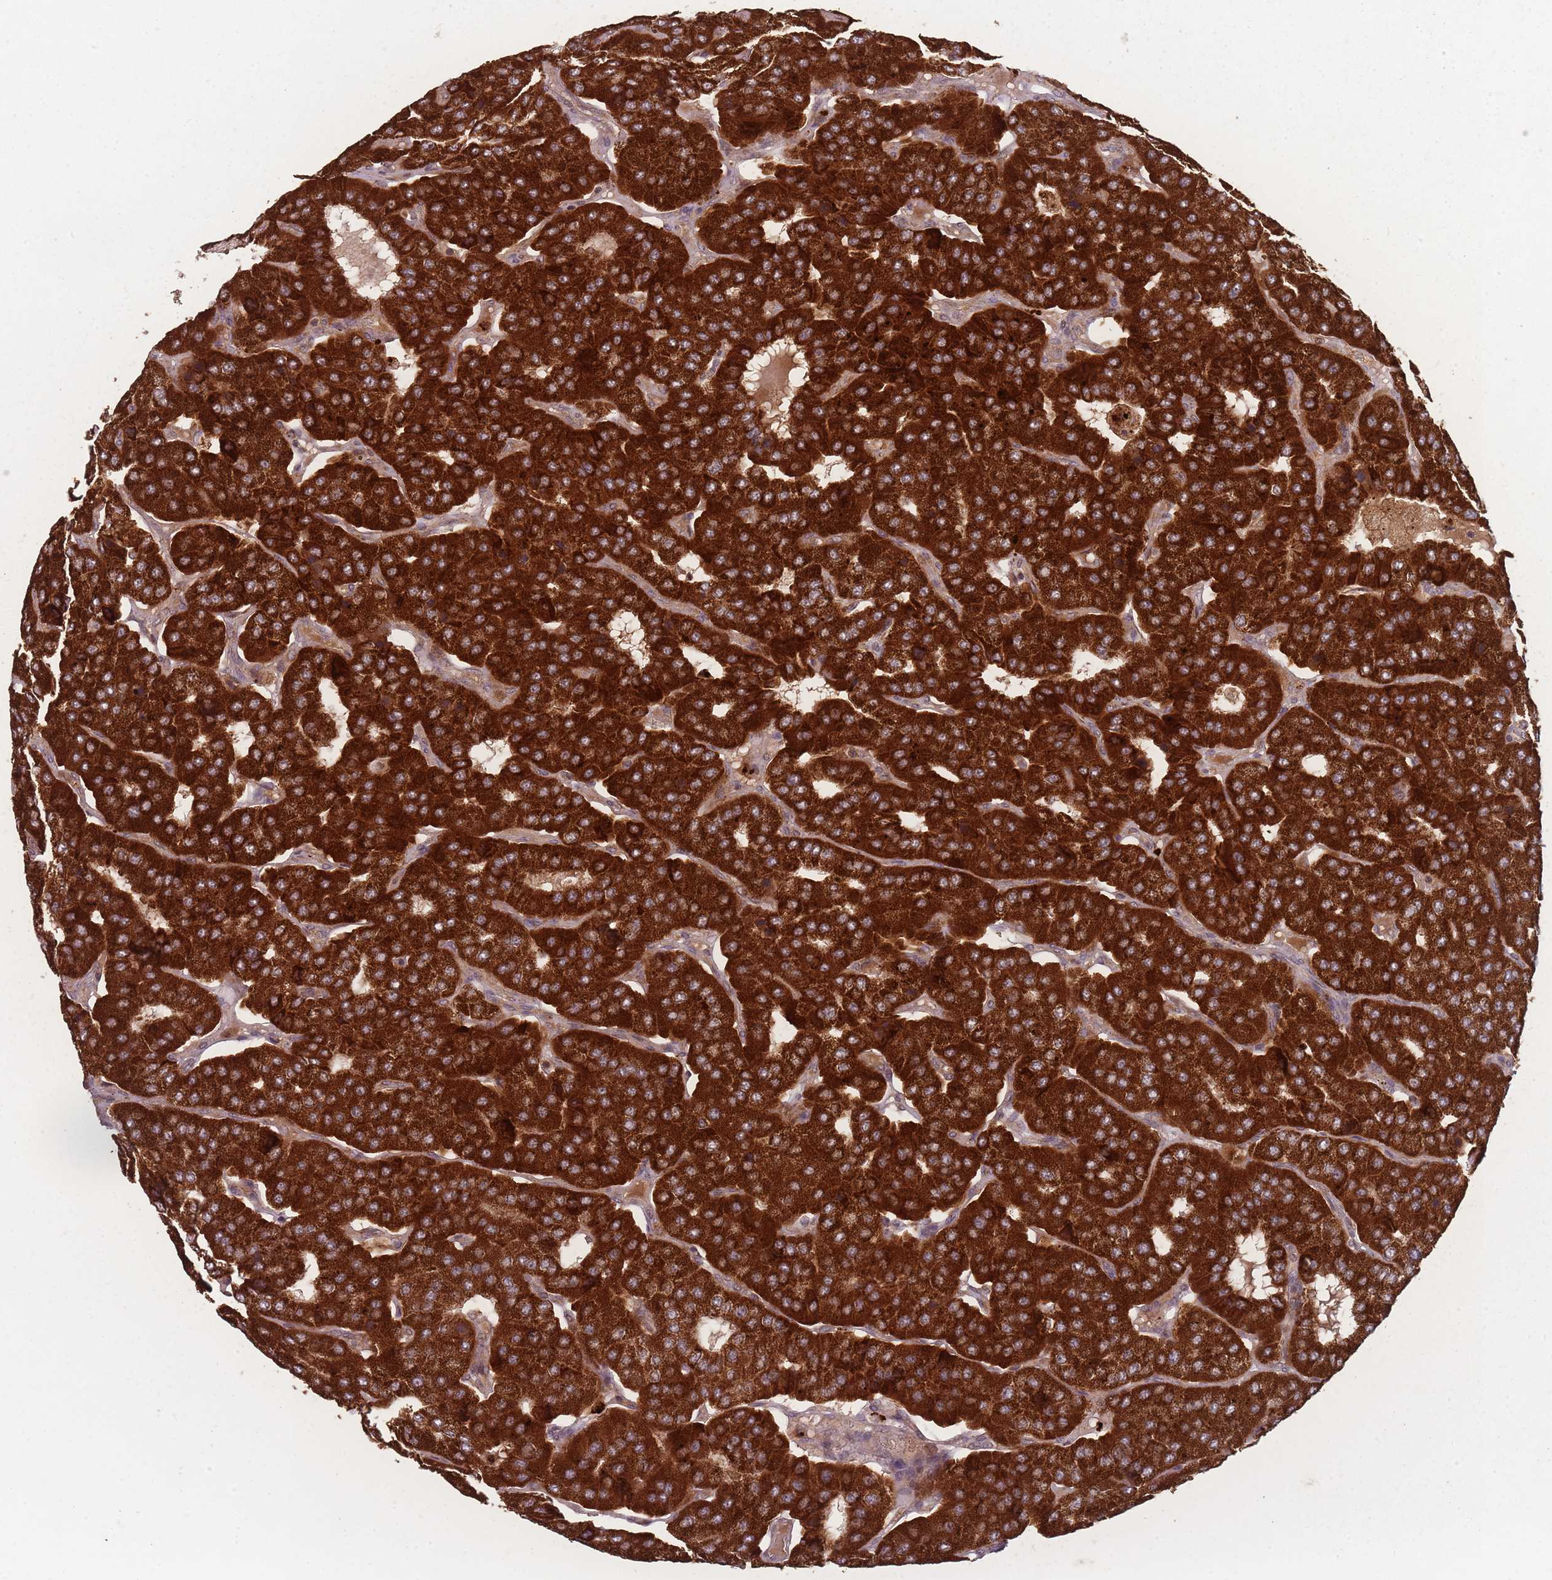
{"staining": {"intensity": "strong", "quantity": ">75%", "location": "cytoplasmic/membranous"}, "tissue": "parathyroid gland", "cell_type": "Glandular cells", "image_type": "normal", "snomed": [{"axis": "morphology", "description": "Normal tissue, NOS"}, {"axis": "morphology", "description": "Adenoma, NOS"}, {"axis": "topography", "description": "Parathyroid gland"}], "caption": "Immunohistochemical staining of normal parathyroid gland exhibits >75% levels of strong cytoplasmic/membranous protein positivity in about >75% of glandular cells. The staining was performed using DAB, with brown indicating positive protein expression. Nuclei are stained blue with hematoxylin.", "gene": "LYRM7", "patient": {"sex": "female", "age": 86}}